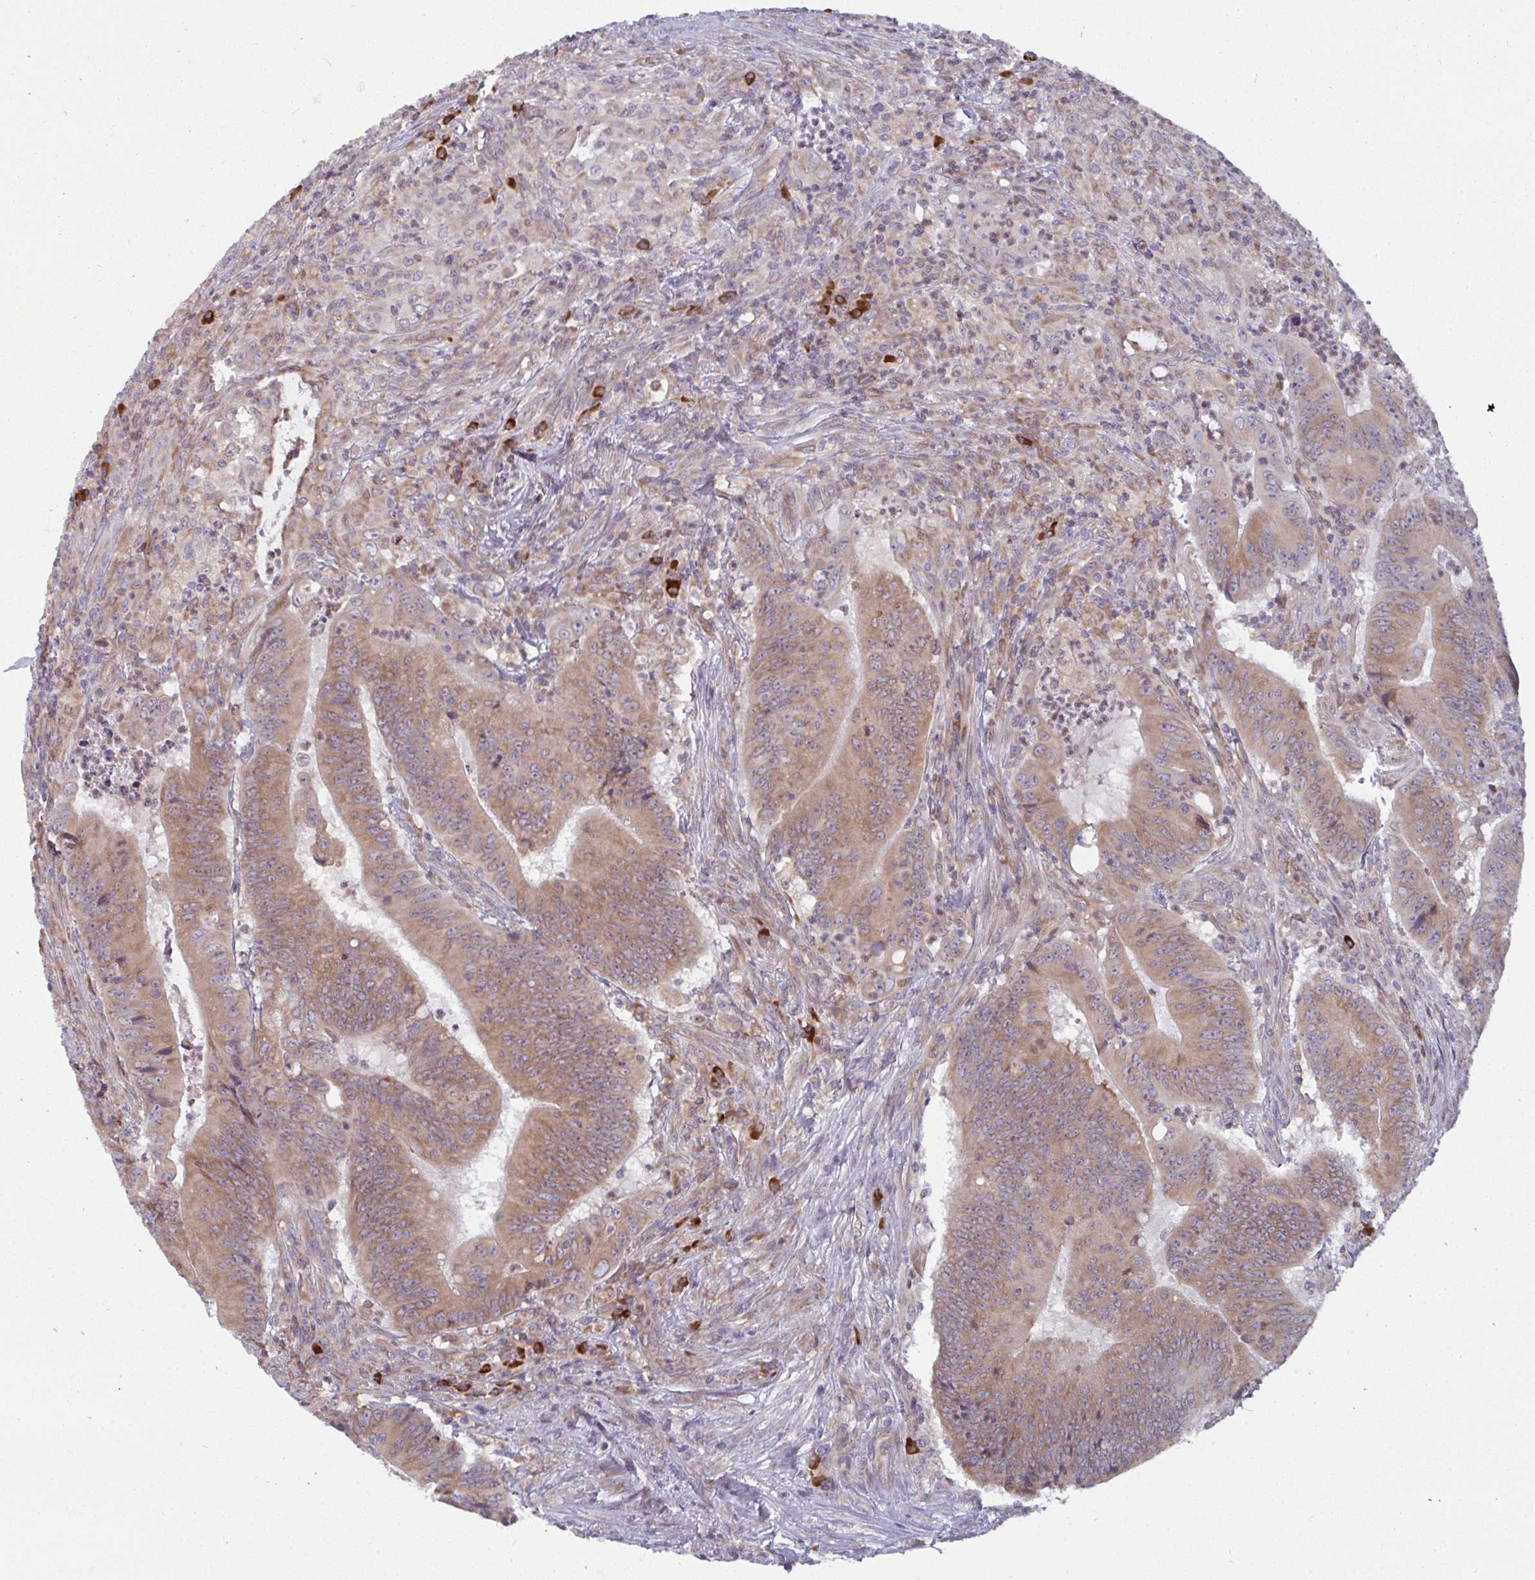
{"staining": {"intensity": "moderate", "quantity": ">75%", "location": "cytoplasmic/membranous"}, "tissue": "colorectal cancer", "cell_type": "Tumor cells", "image_type": "cancer", "snomed": [{"axis": "morphology", "description": "Adenocarcinoma, NOS"}, {"axis": "topography", "description": "Colon"}], "caption": "Human colorectal adenocarcinoma stained with a protein marker reveals moderate staining in tumor cells.", "gene": "LYSMD4", "patient": {"sex": "female", "age": 87}}